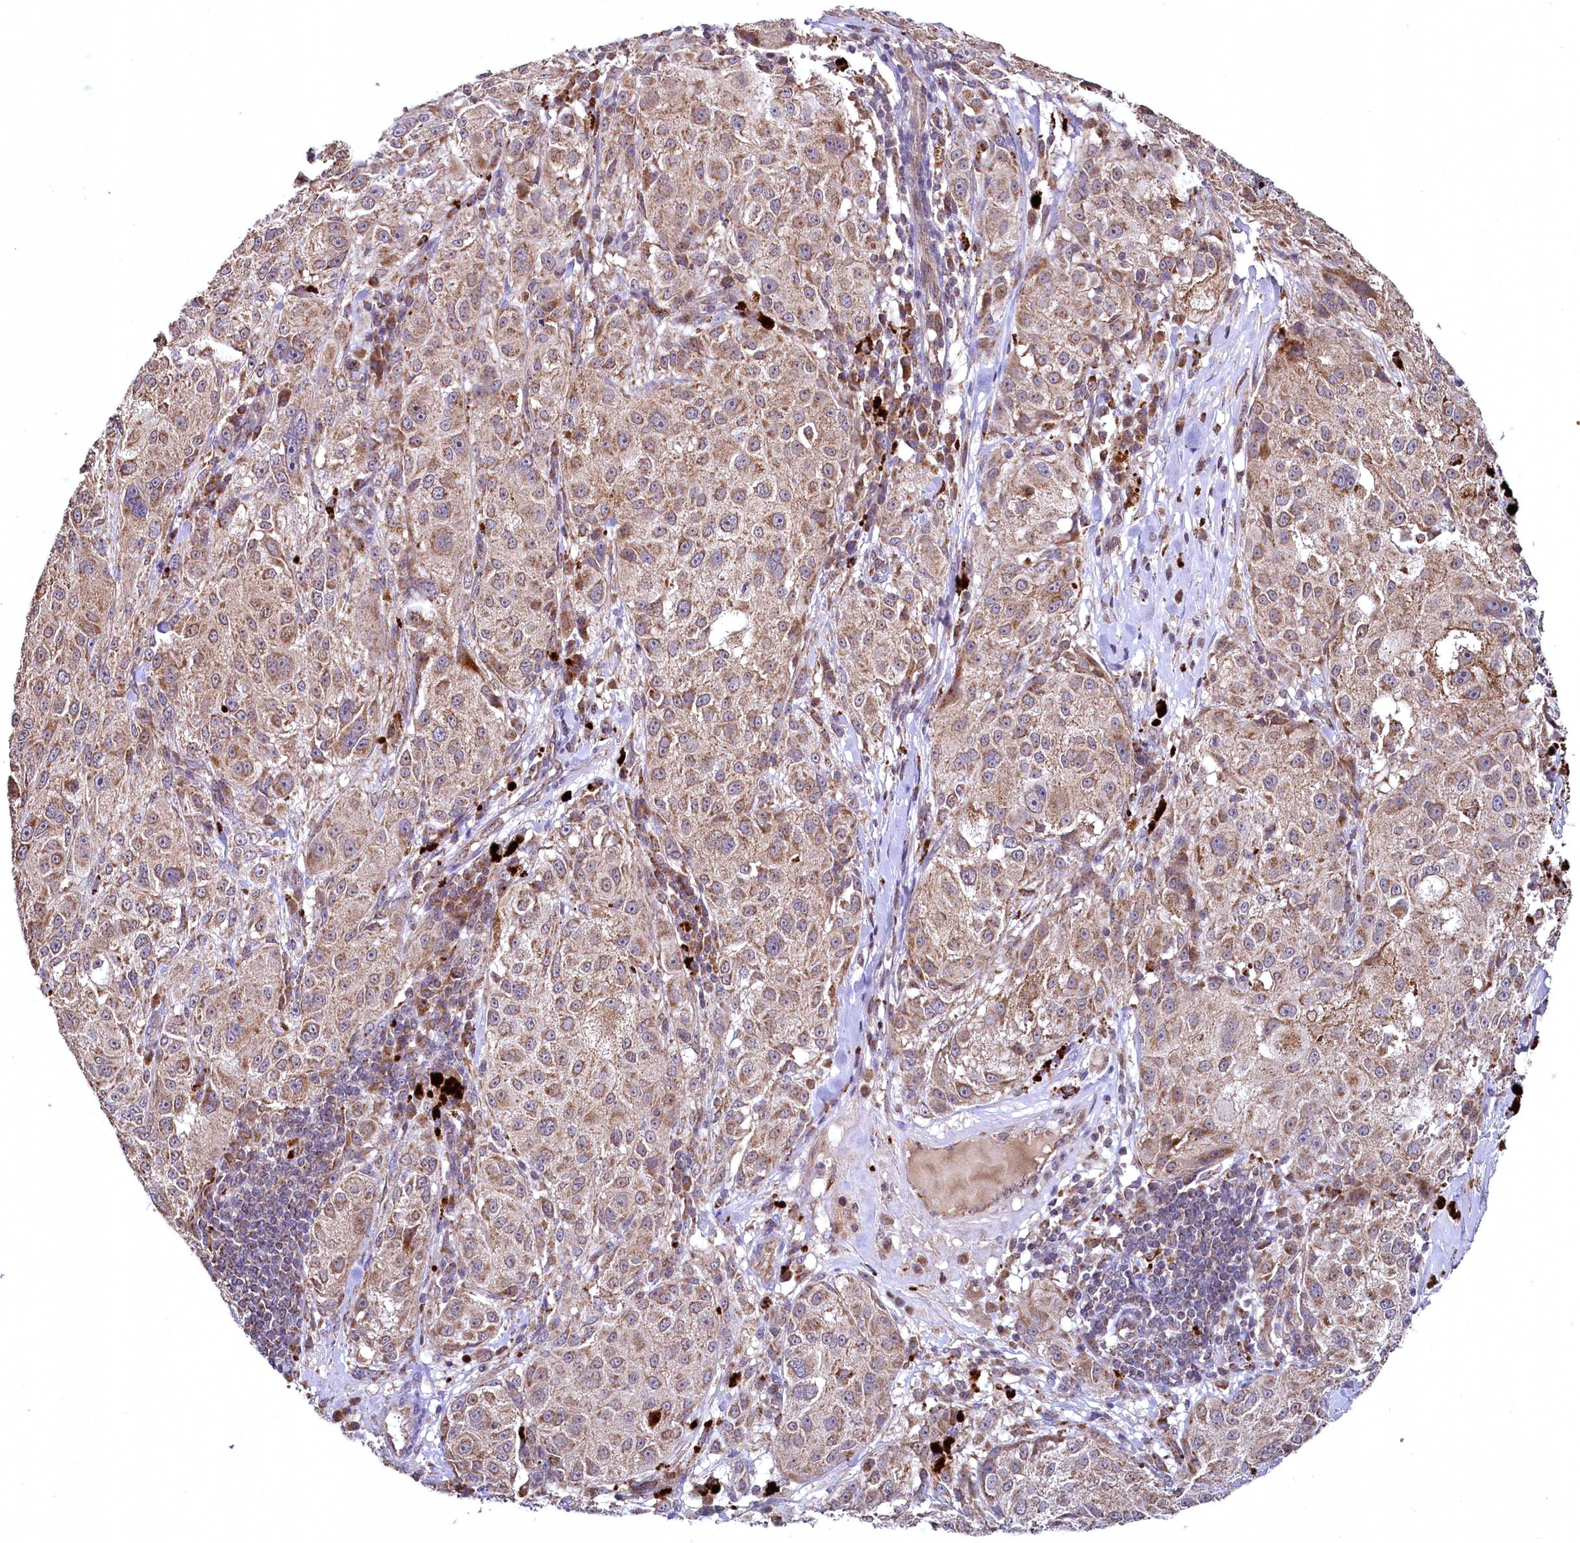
{"staining": {"intensity": "moderate", "quantity": ">75%", "location": "cytoplasmic/membranous"}, "tissue": "melanoma", "cell_type": "Tumor cells", "image_type": "cancer", "snomed": [{"axis": "morphology", "description": "Necrosis, NOS"}, {"axis": "morphology", "description": "Malignant melanoma, NOS"}, {"axis": "topography", "description": "Skin"}], "caption": "A high-resolution image shows immunohistochemistry staining of melanoma, which shows moderate cytoplasmic/membranous expression in about >75% of tumor cells.", "gene": "METTL4", "patient": {"sex": "female", "age": 87}}